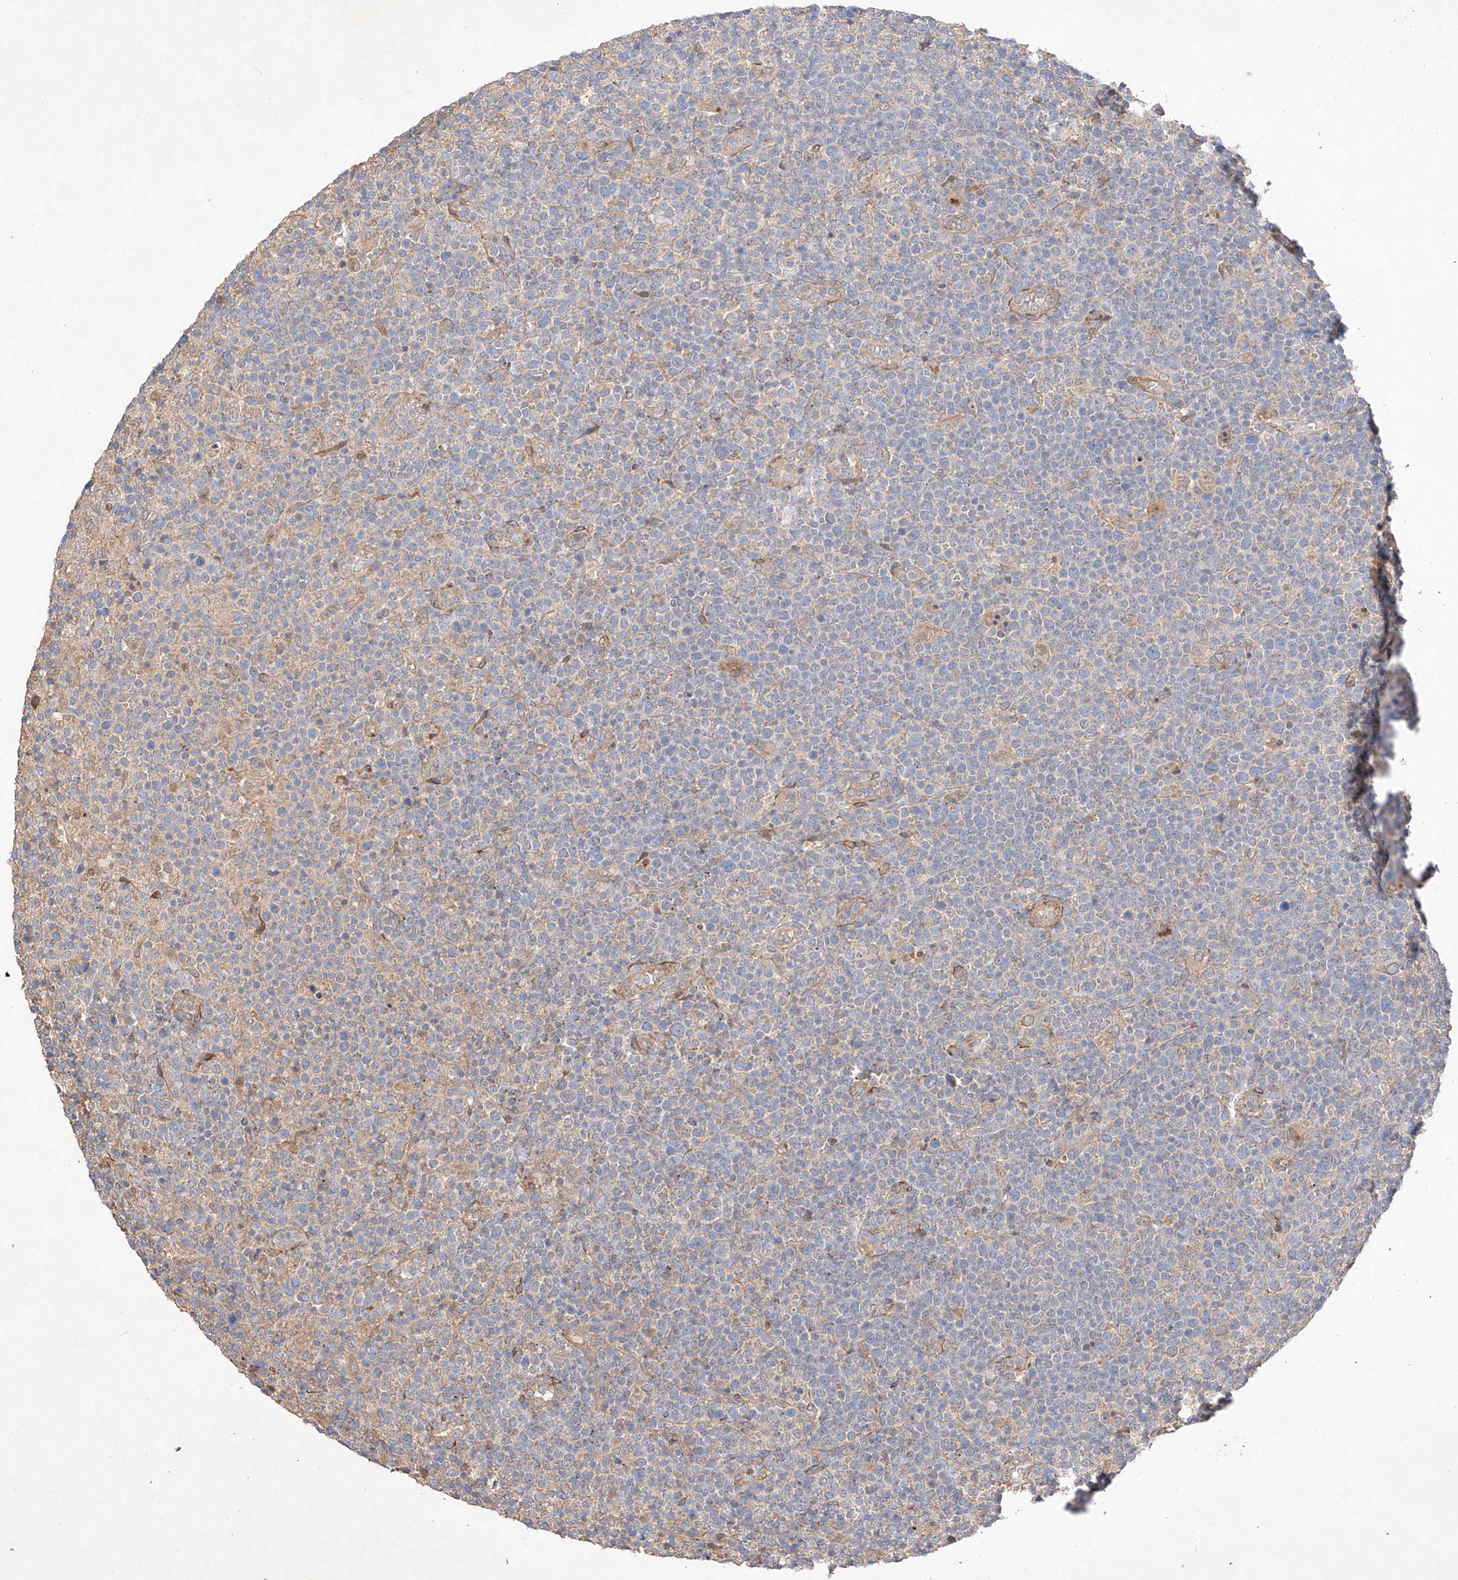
{"staining": {"intensity": "negative", "quantity": "none", "location": "none"}, "tissue": "lymphoma", "cell_type": "Tumor cells", "image_type": "cancer", "snomed": [{"axis": "morphology", "description": "Malignant lymphoma, non-Hodgkin's type, High grade"}, {"axis": "topography", "description": "Lymph node"}], "caption": "Protein analysis of high-grade malignant lymphoma, non-Hodgkin's type reveals no significant positivity in tumor cells. (DAB (3,3'-diaminobenzidine) immunohistochemistry (IHC), high magnification).", "gene": "C6orf62", "patient": {"sex": "male", "age": 61}}